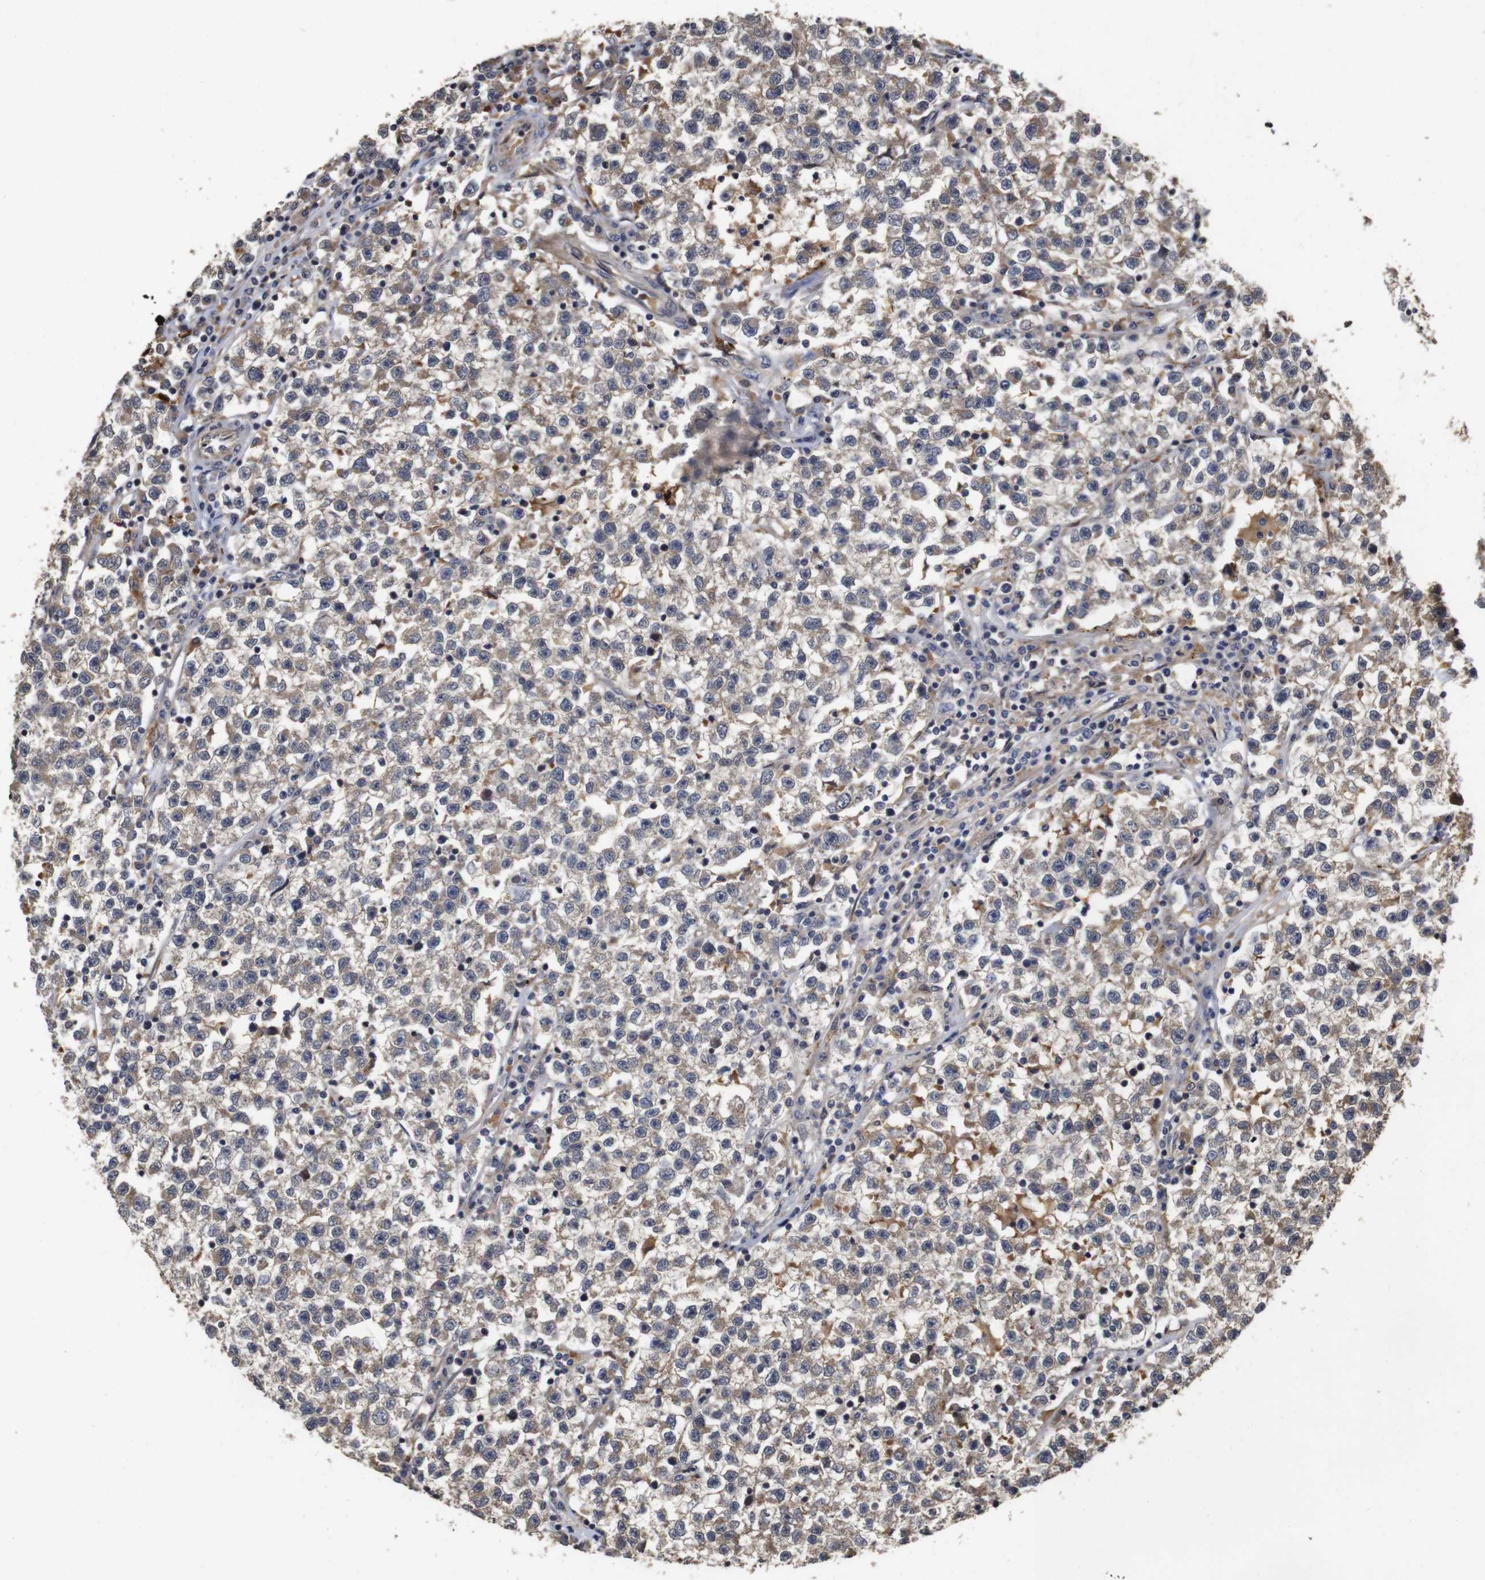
{"staining": {"intensity": "weak", "quantity": "25%-75%", "location": "cytoplasmic/membranous"}, "tissue": "testis cancer", "cell_type": "Tumor cells", "image_type": "cancer", "snomed": [{"axis": "morphology", "description": "Seminoma, NOS"}, {"axis": "topography", "description": "Testis"}], "caption": "Protein expression analysis of human testis cancer (seminoma) reveals weak cytoplasmic/membranous positivity in about 25%-75% of tumor cells. (DAB = brown stain, brightfield microscopy at high magnification).", "gene": "PTPN14", "patient": {"sex": "male", "age": 22}}